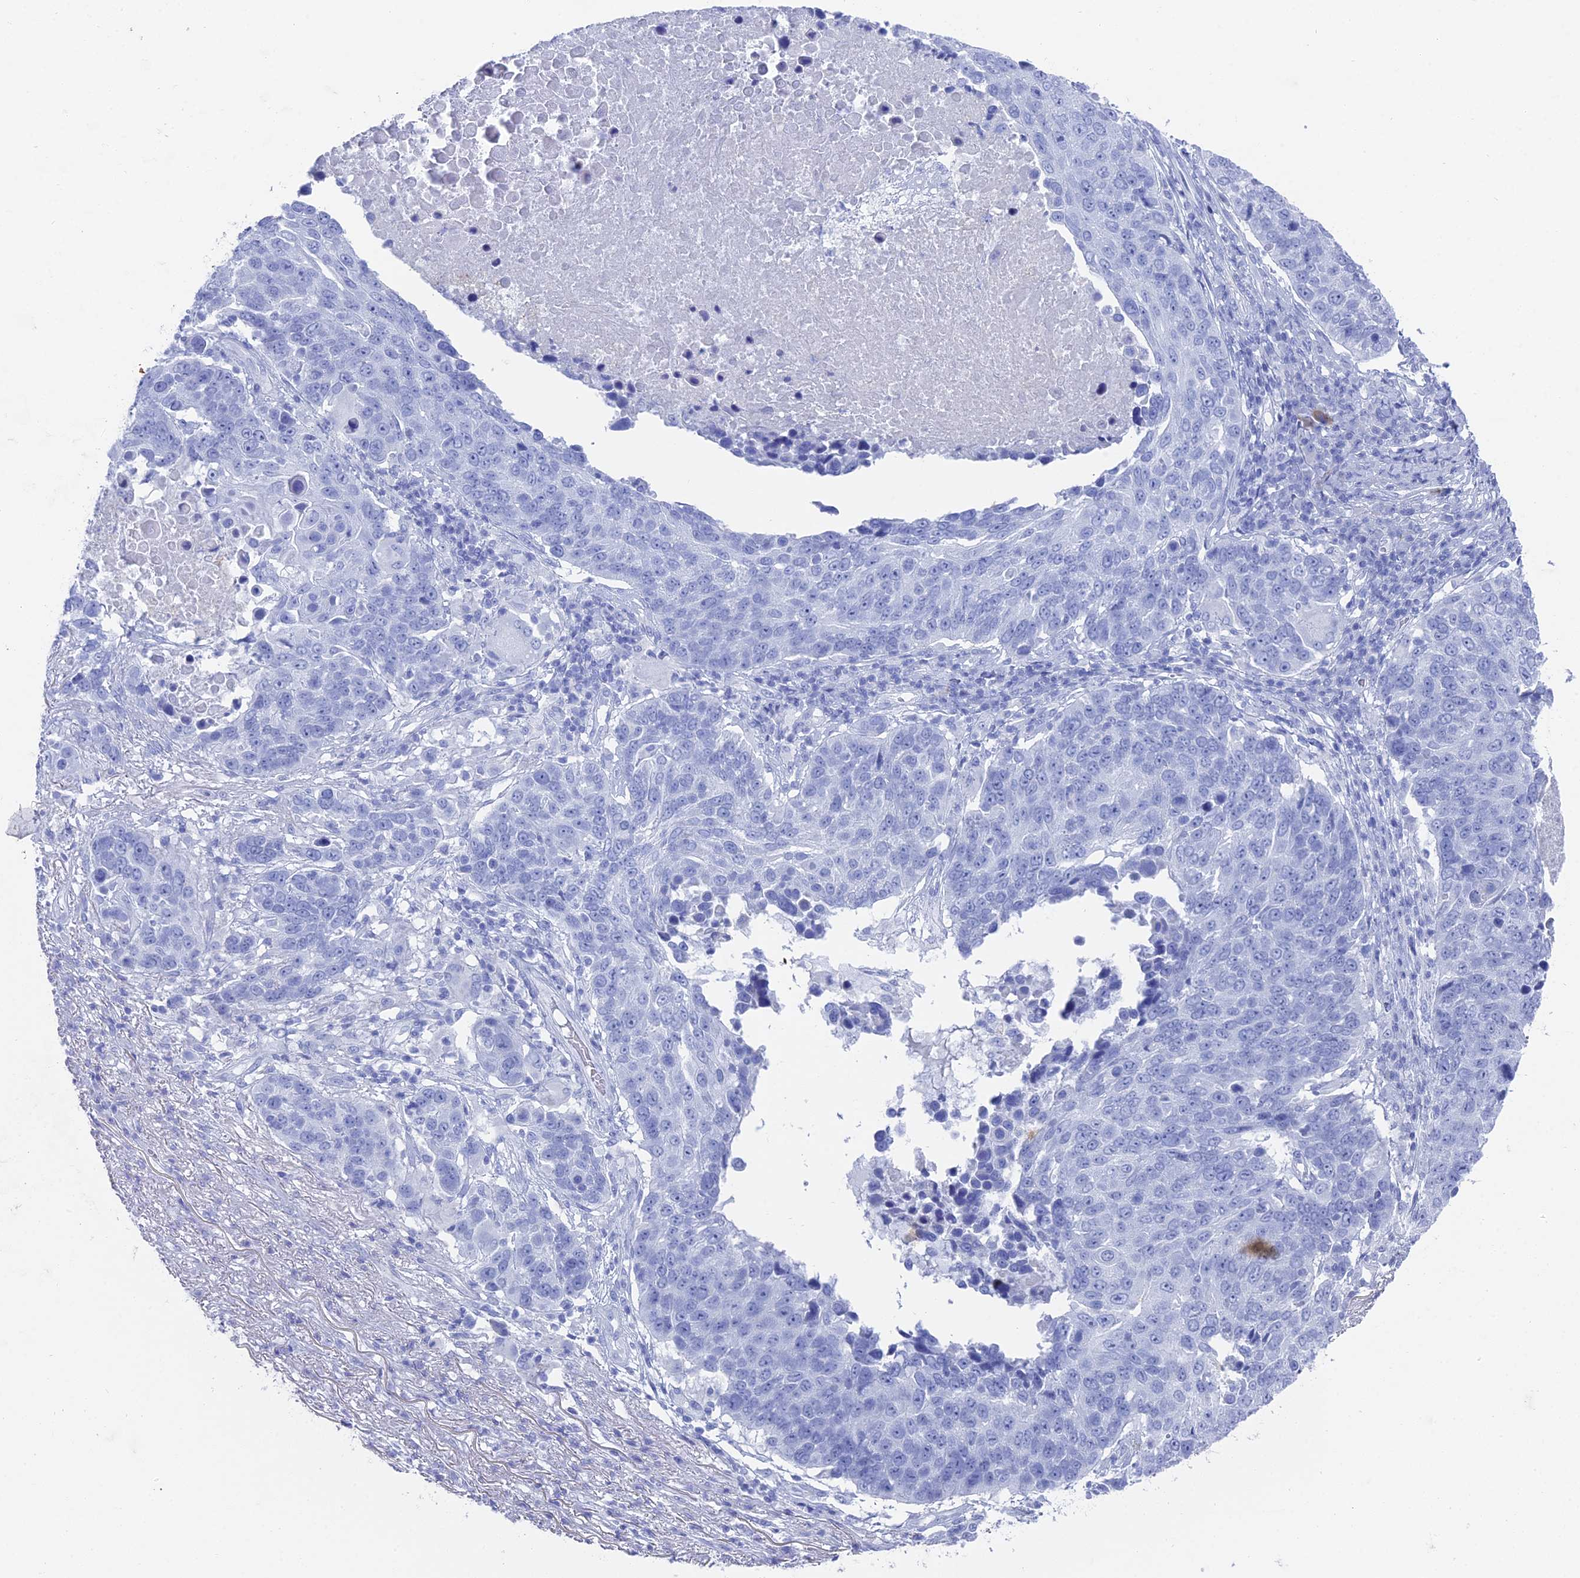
{"staining": {"intensity": "negative", "quantity": "none", "location": "none"}, "tissue": "lung cancer", "cell_type": "Tumor cells", "image_type": "cancer", "snomed": [{"axis": "morphology", "description": "Normal tissue, NOS"}, {"axis": "morphology", "description": "Squamous cell carcinoma, NOS"}, {"axis": "topography", "description": "Lymph node"}, {"axis": "topography", "description": "Lung"}], "caption": "Immunohistochemistry of lung squamous cell carcinoma shows no positivity in tumor cells.", "gene": "ENPP3", "patient": {"sex": "male", "age": 66}}